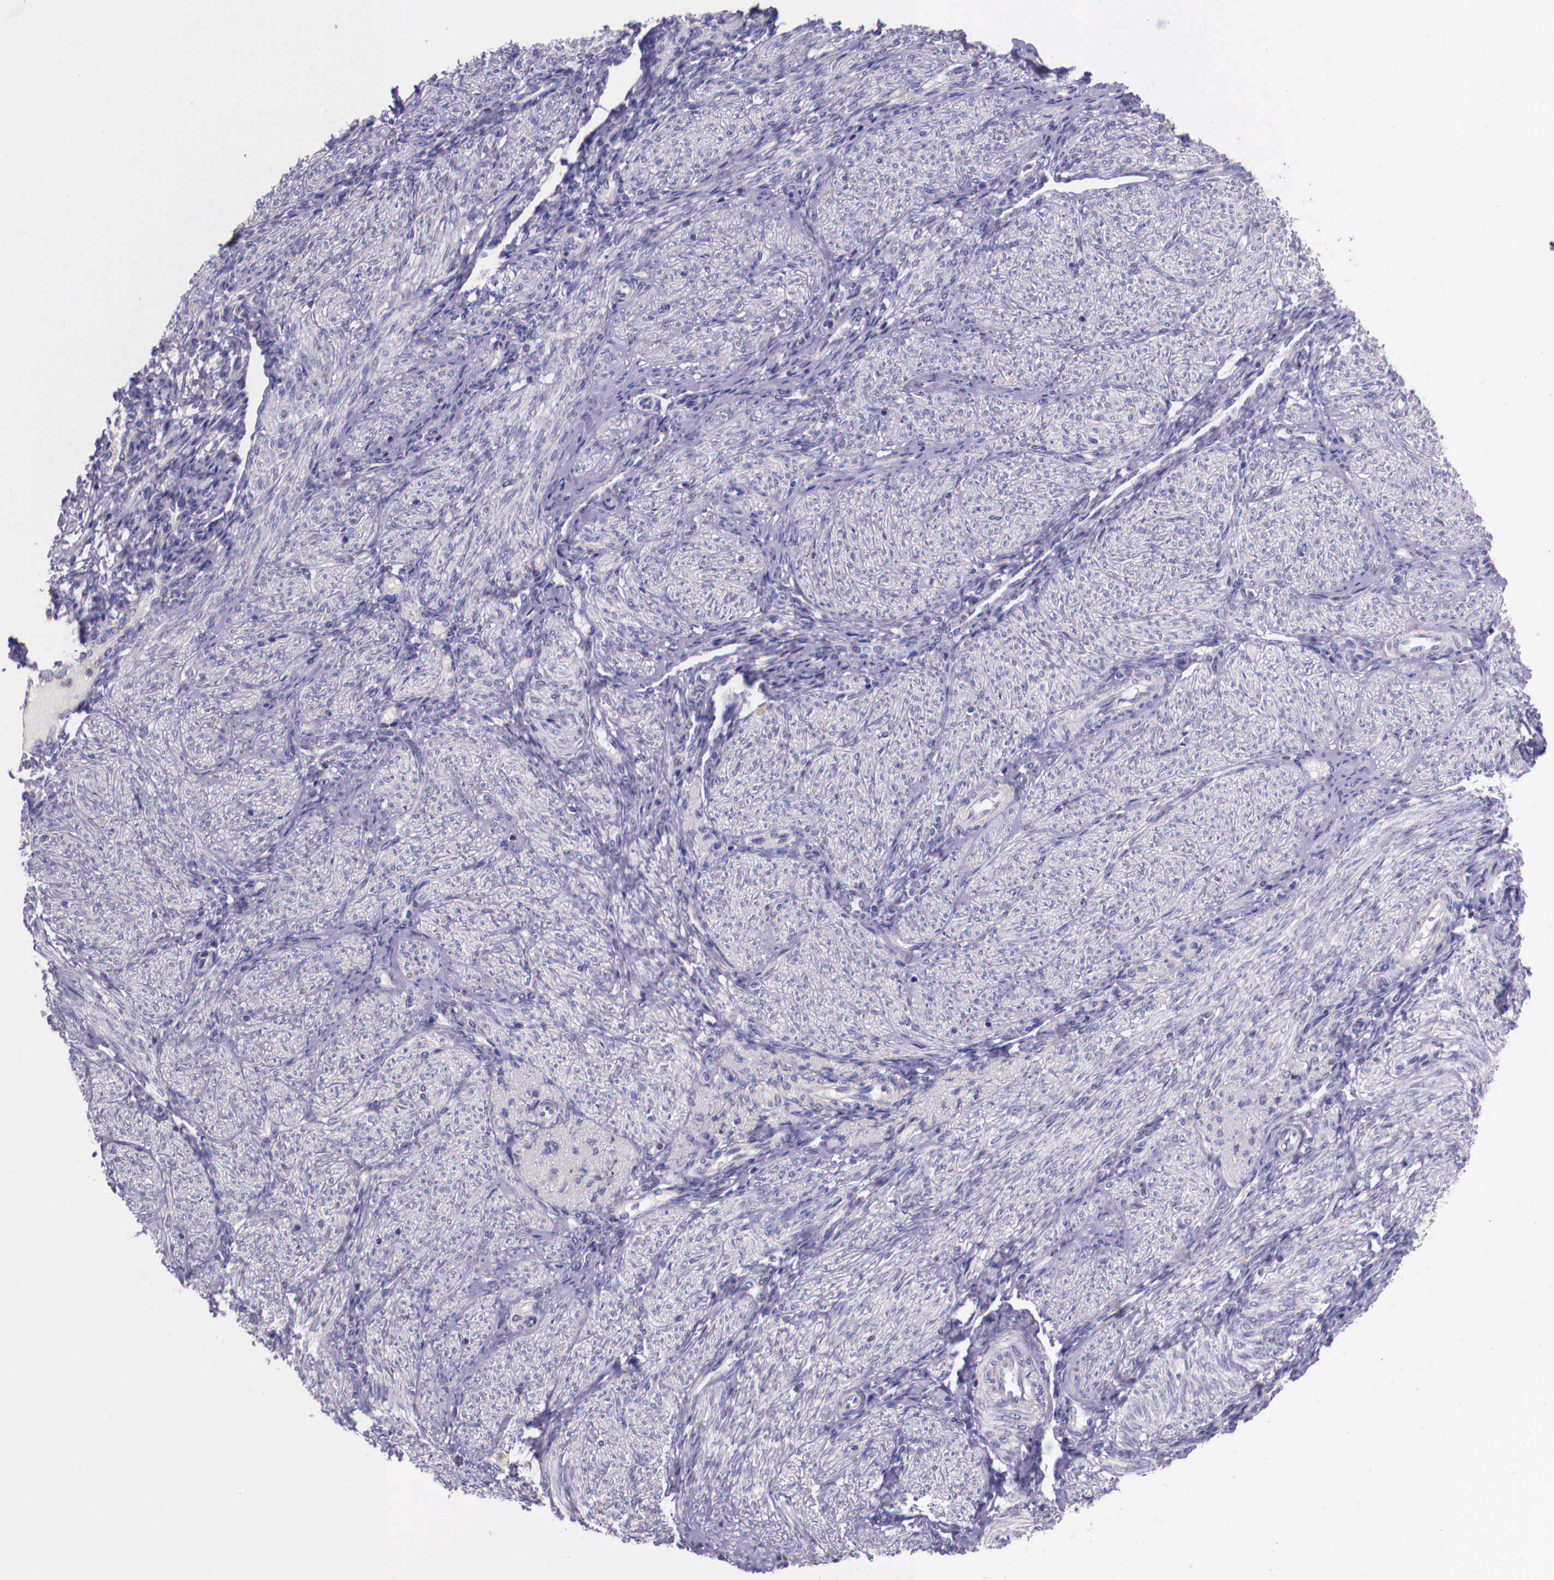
{"staining": {"intensity": "negative", "quantity": "none", "location": "none"}, "tissue": "endometrium", "cell_type": "Cells in endometrial stroma", "image_type": "normal", "snomed": [{"axis": "morphology", "description": "Normal tissue, NOS"}, {"axis": "topography", "description": "Endometrium"}], "caption": "Immunohistochemistry image of unremarkable human endometrium stained for a protein (brown), which demonstrates no staining in cells in endometrial stroma.", "gene": "GRIPAP1", "patient": {"sex": "female", "age": 36}}